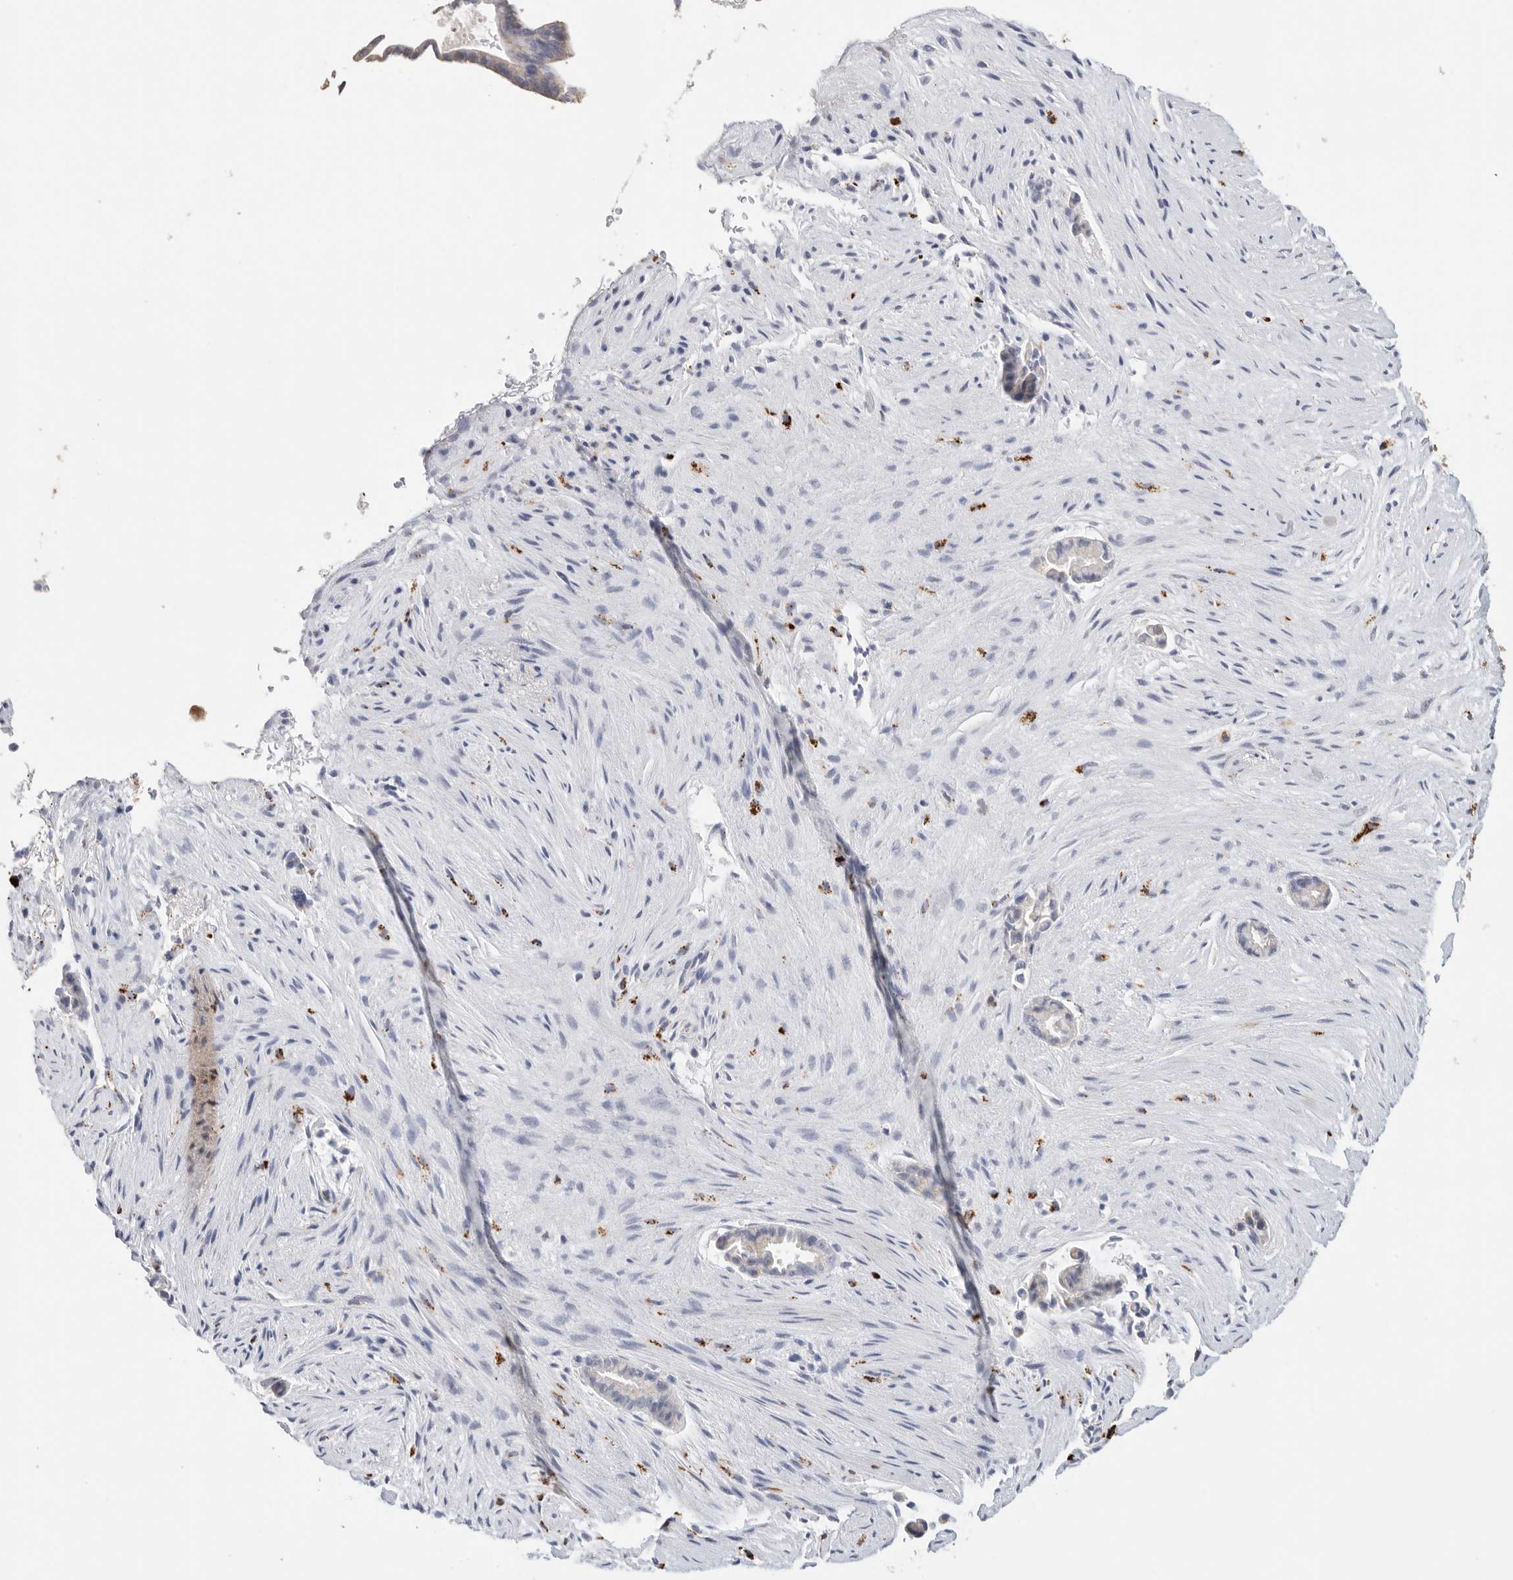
{"staining": {"intensity": "negative", "quantity": "none", "location": "none"}, "tissue": "liver cancer", "cell_type": "Tumor cells", "image_type": "cancer", "snomed": [{"axis": "morphology", "description": "Cholangiocarcinoma"}, {"axis": "topography", "description": "Liver"}], "caption": "This micrograph is of liver cancer stained with IHC to label a protein in brown with the nuclei are counter-stained blue. There is no positivity in tumor cells. (Brightfield microscopy of DAB (3,3'-diaminobenzidine) immunohistochemistry at high magnification).", "gene": "GGH", "patient": {"sex": "female", "age": 55}}